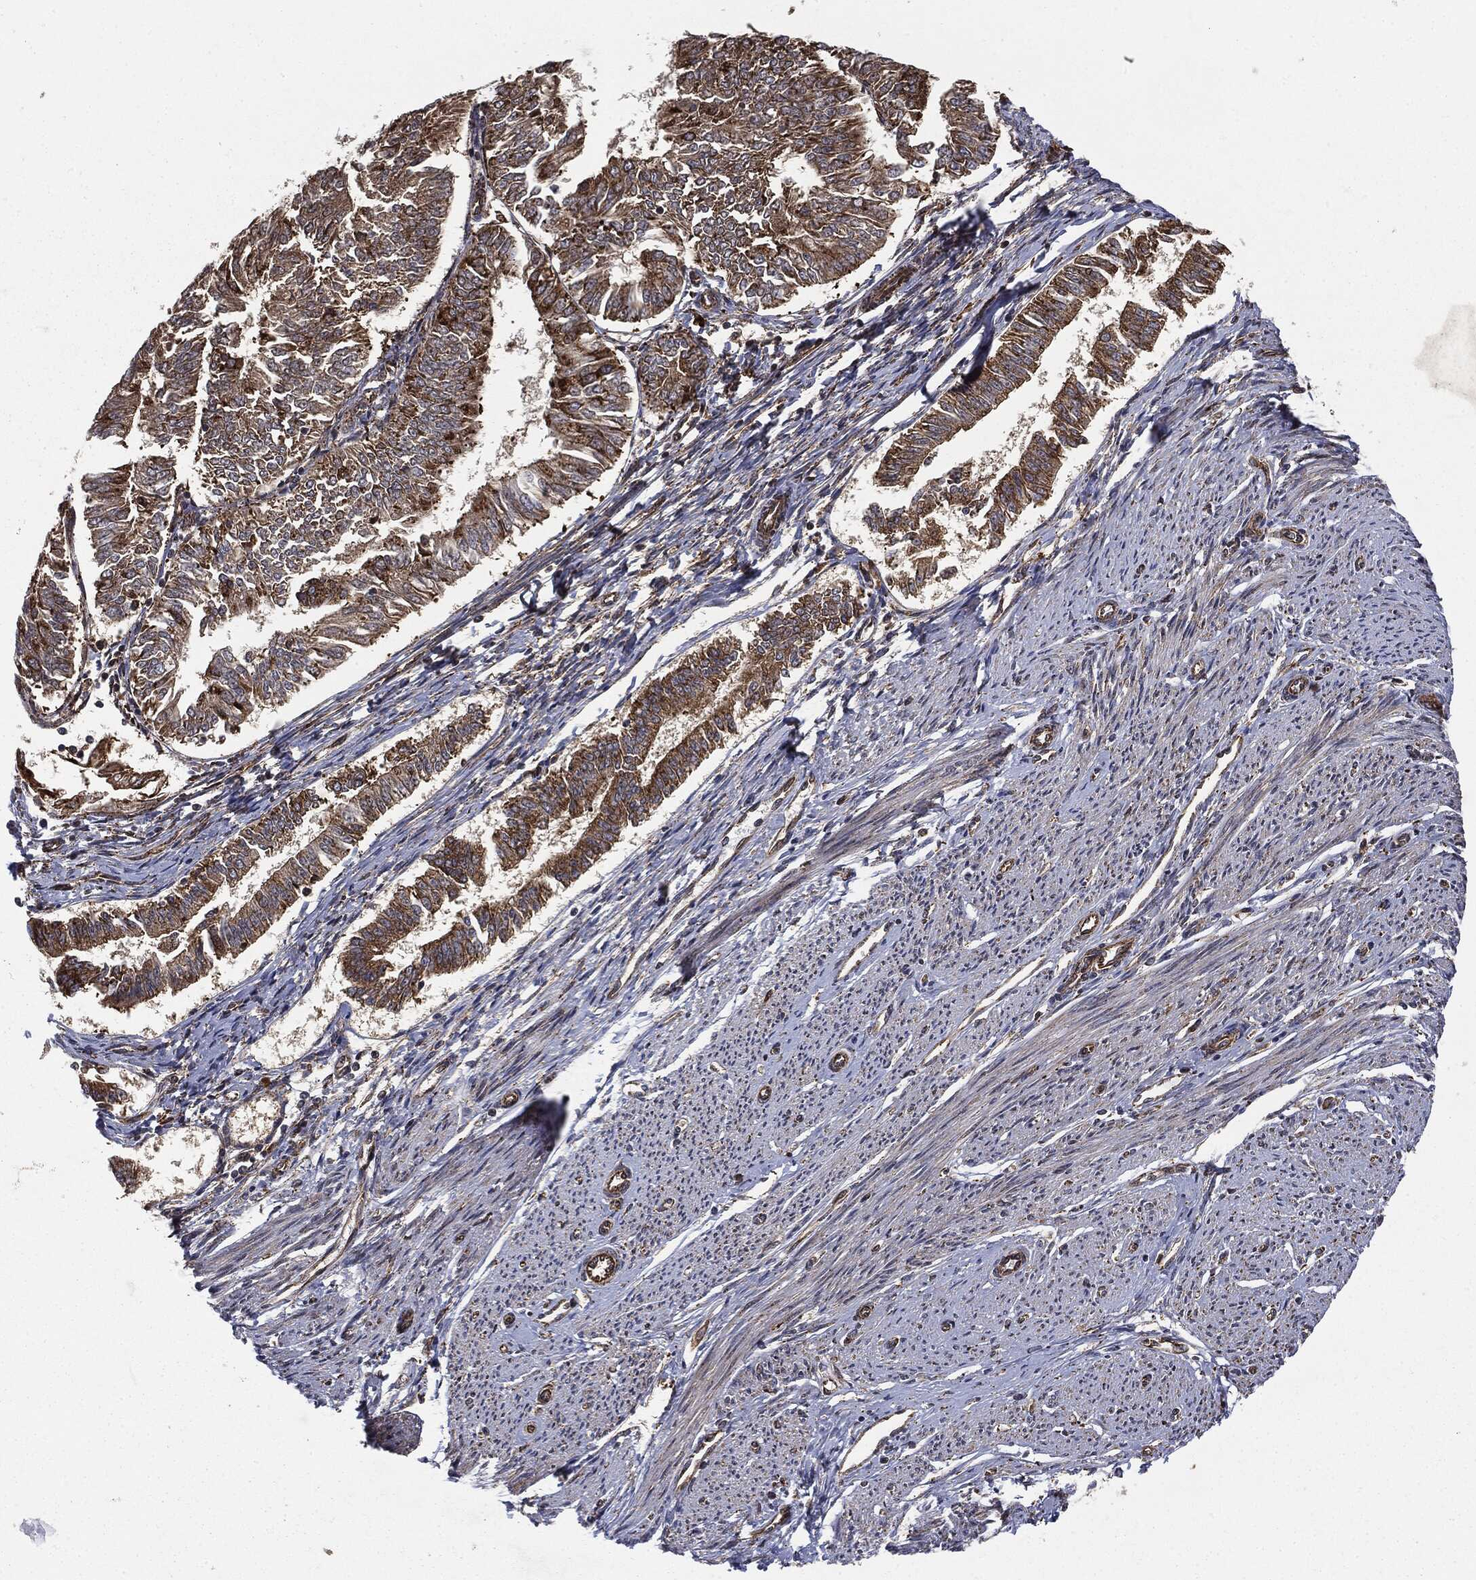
{"staining": {"intensity": "moderate", "quantity": ">75%", "location": "cytoplasmic/membranous"}, "tissue": "endometrial cancer", "cell_type": "Tumor cells", "image_type": "cancer", "snomed": [{"axis": "morphology", "description": "Adenocarcinoma, NOS"}, {"axis": "topography", "description": "Endometrium"}], "caption": "Protein expression analysis of human endometrial adenocarcinoma reveals moderate cytoplasmic/membranous positivity in about >75% of tumor cells.", "gene": "CYLD", "patient": {"sex": "female", "age": 58}}